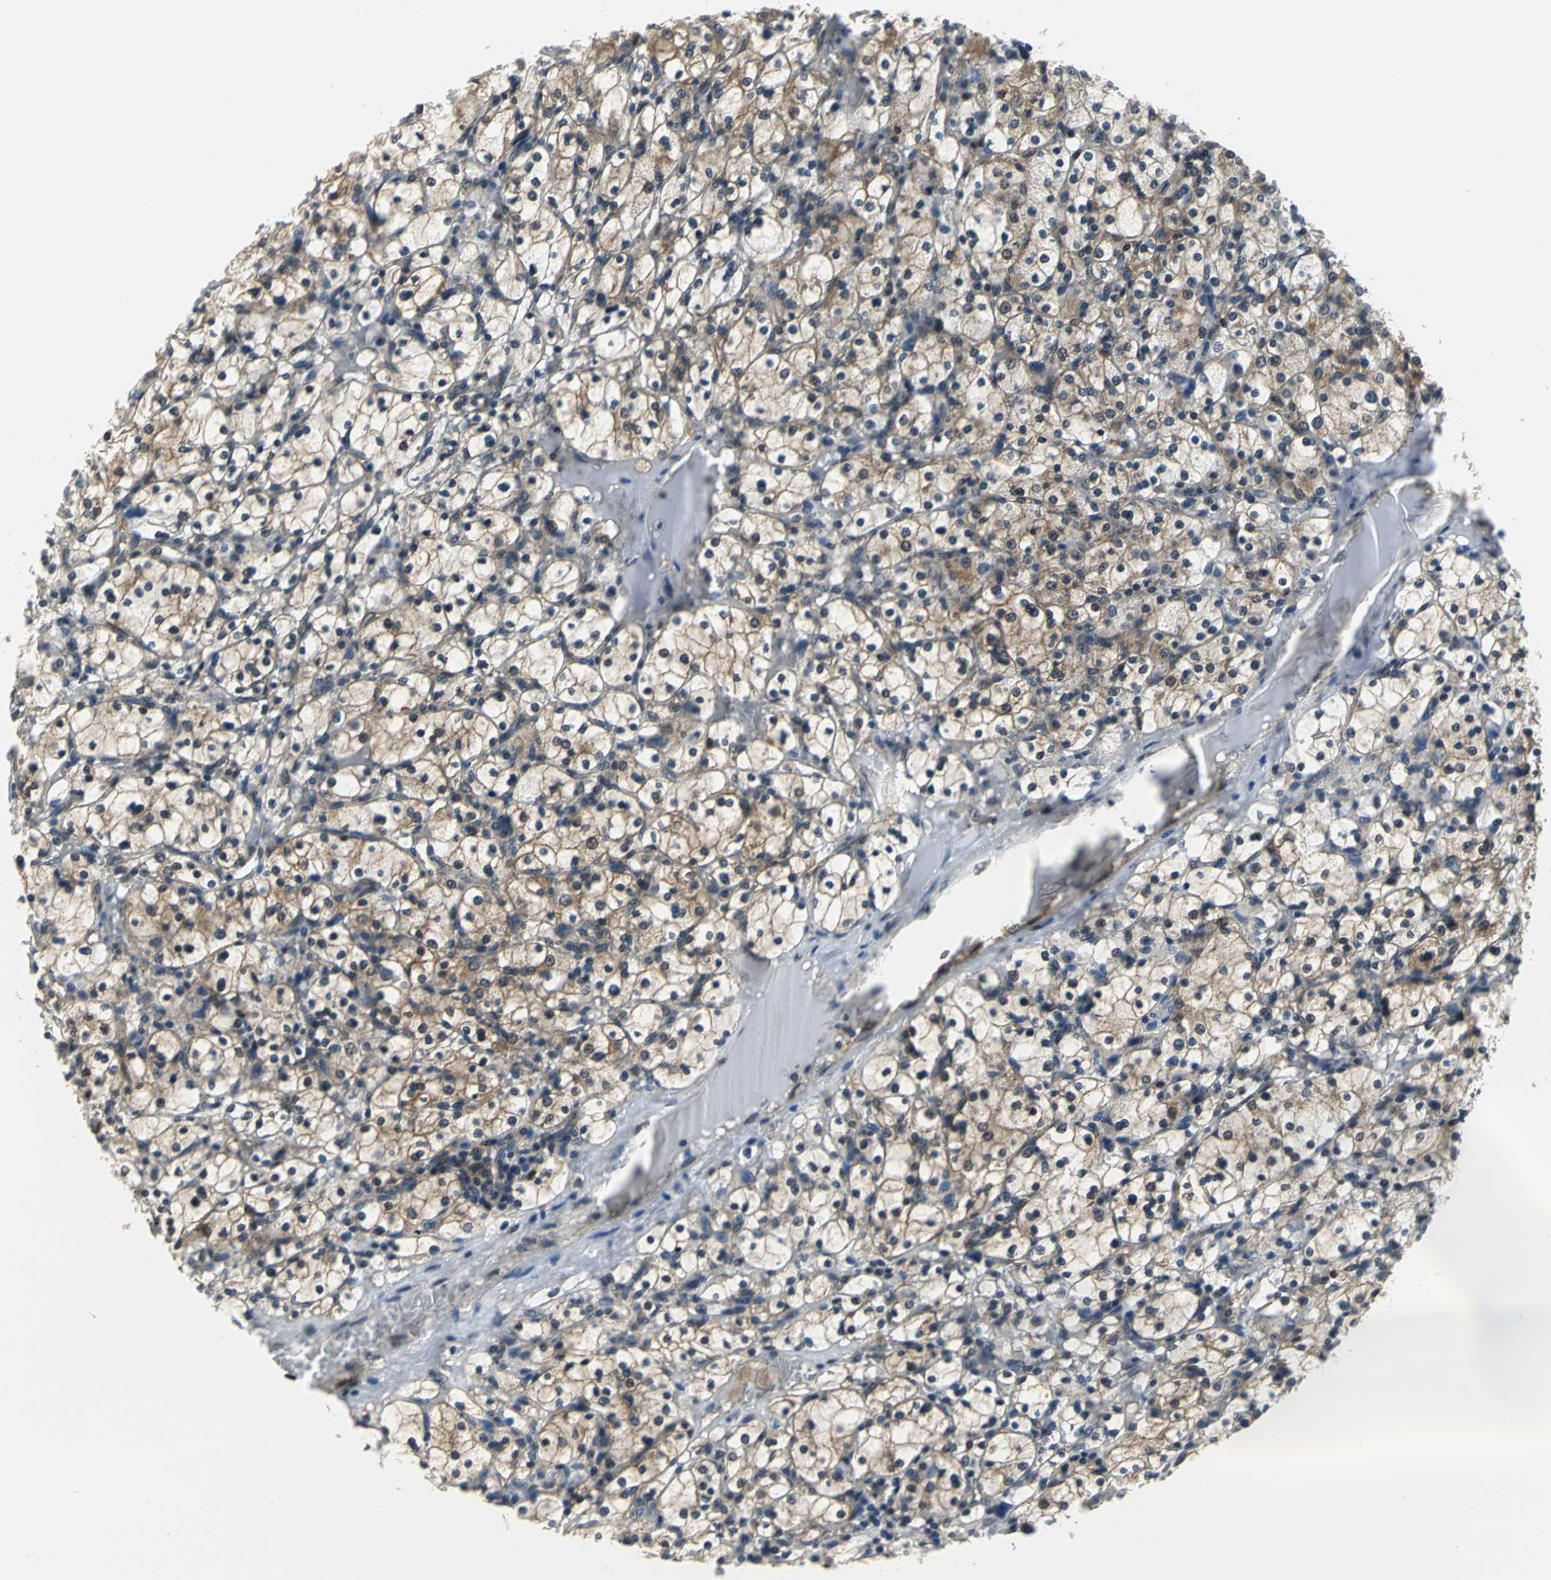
{"staining": {"intensity": "weak", "quantity": "25%-75%", "location": "cytoplasmic/membranous"}, "tissue": "renal cancer", "cell_type": "Tumor cells", "image_type": "cancer", "snomed": [{"axis": "morphology", "description": "Adenocarcinoma, NOS"}, {"axis": "topography", "description": "Kidney"}], "caption": "Protein analysis of renal cancer tissue demonstrates weak cytoplasmic/membranous staining in about 25%-75% of tumor cells.", "gene": "PSMA4", "patient": {"sex": "female", "age": 83}}